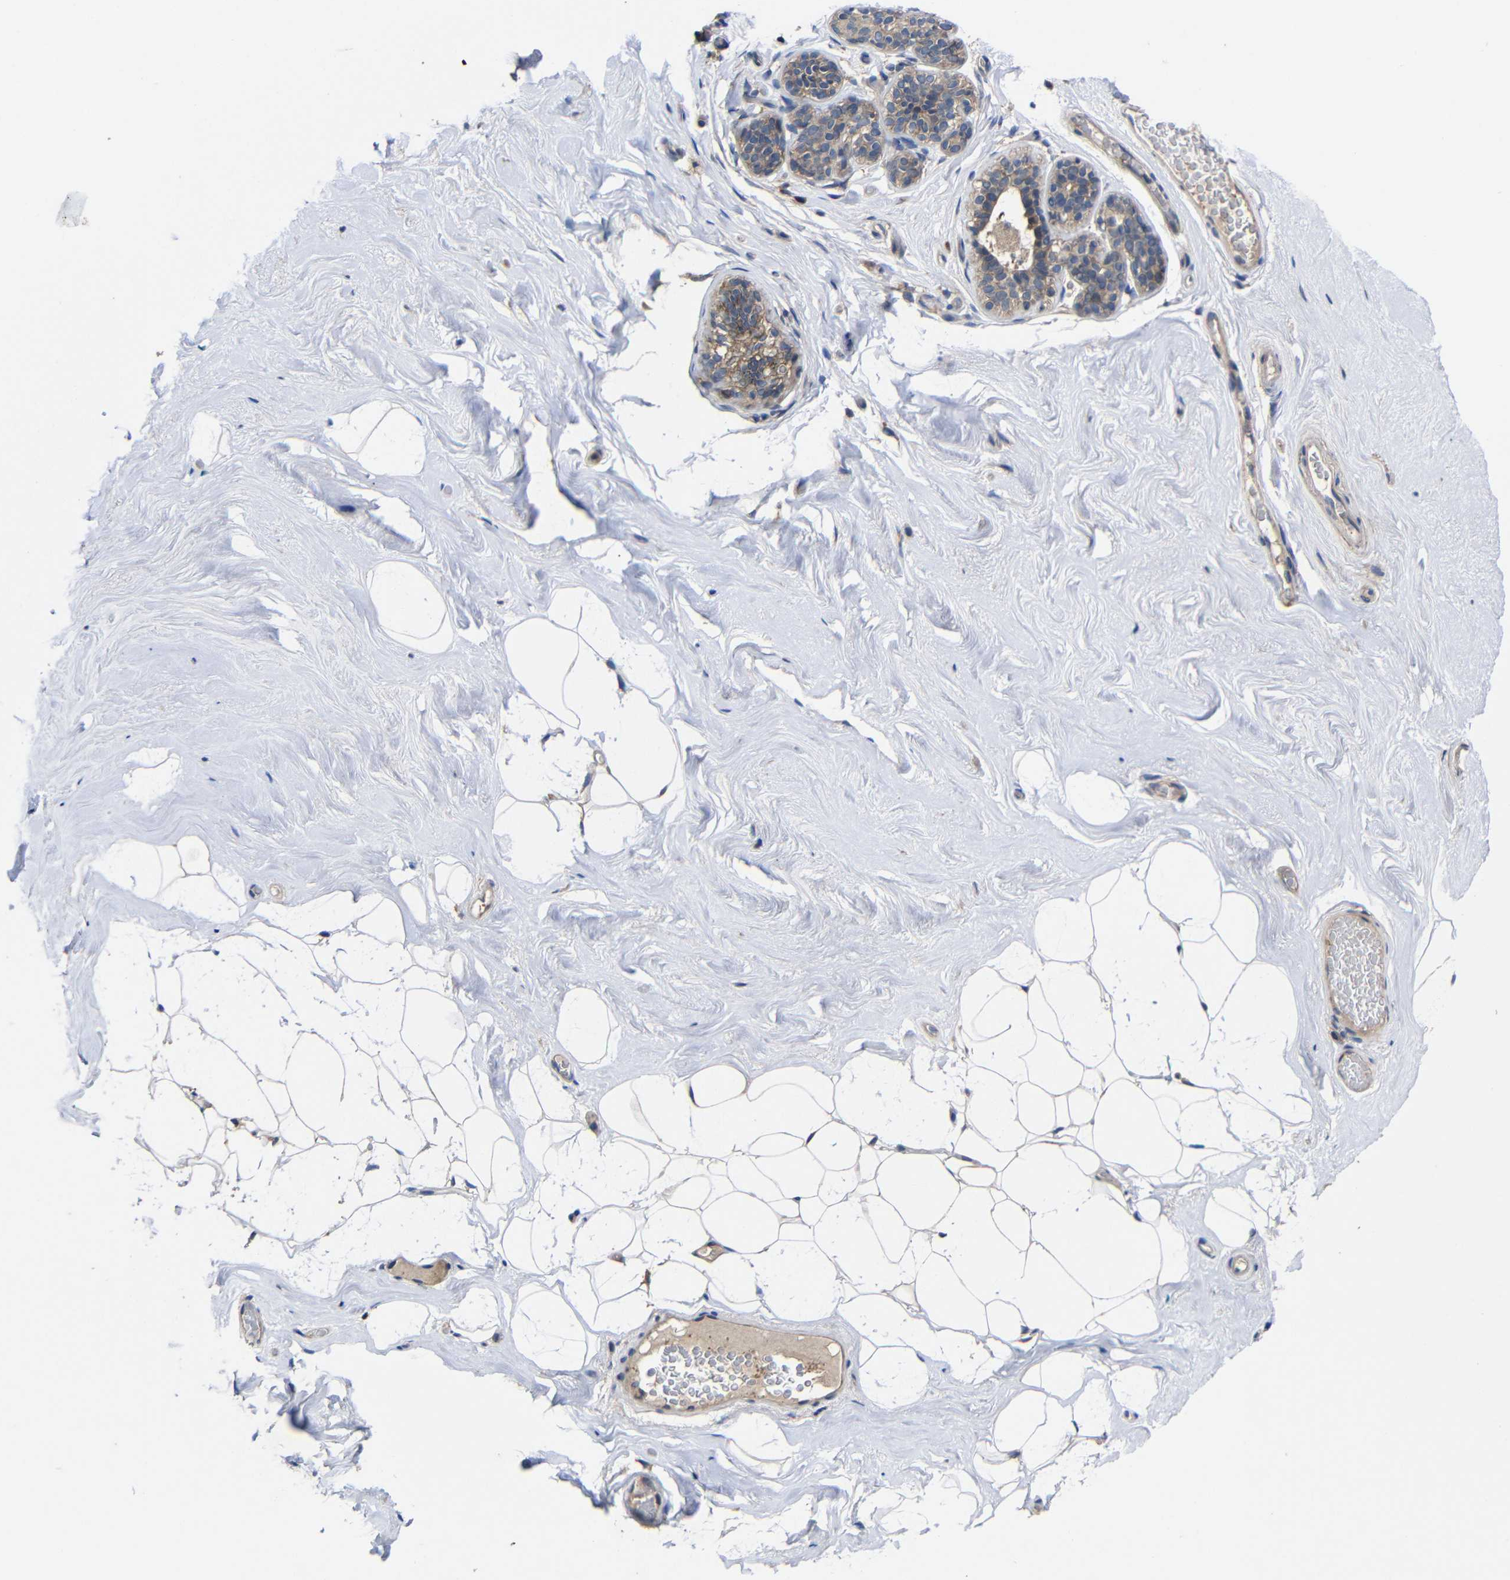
{"staining": {"intensity": "negative", "quantity": "none", "location": "none"}, "tissue": "breast", "cell_type": "Adipocytes", "image_type": "normal", "snomed": [{"axis": "morphology", "description": "Normal tissue, NOS"}, {"axis": "topography", "description": "Breast"}], "caption": "Protein analysis of benign breast shows no significant staining in adipocytes. The staining is performed using DAB (3,3'-diaminobenzidine) brown chromogen with nuclei counter-stained in using hematoxylin.", "gene": "LPAR5", "patient": {"sex": "female", "age": 75}}